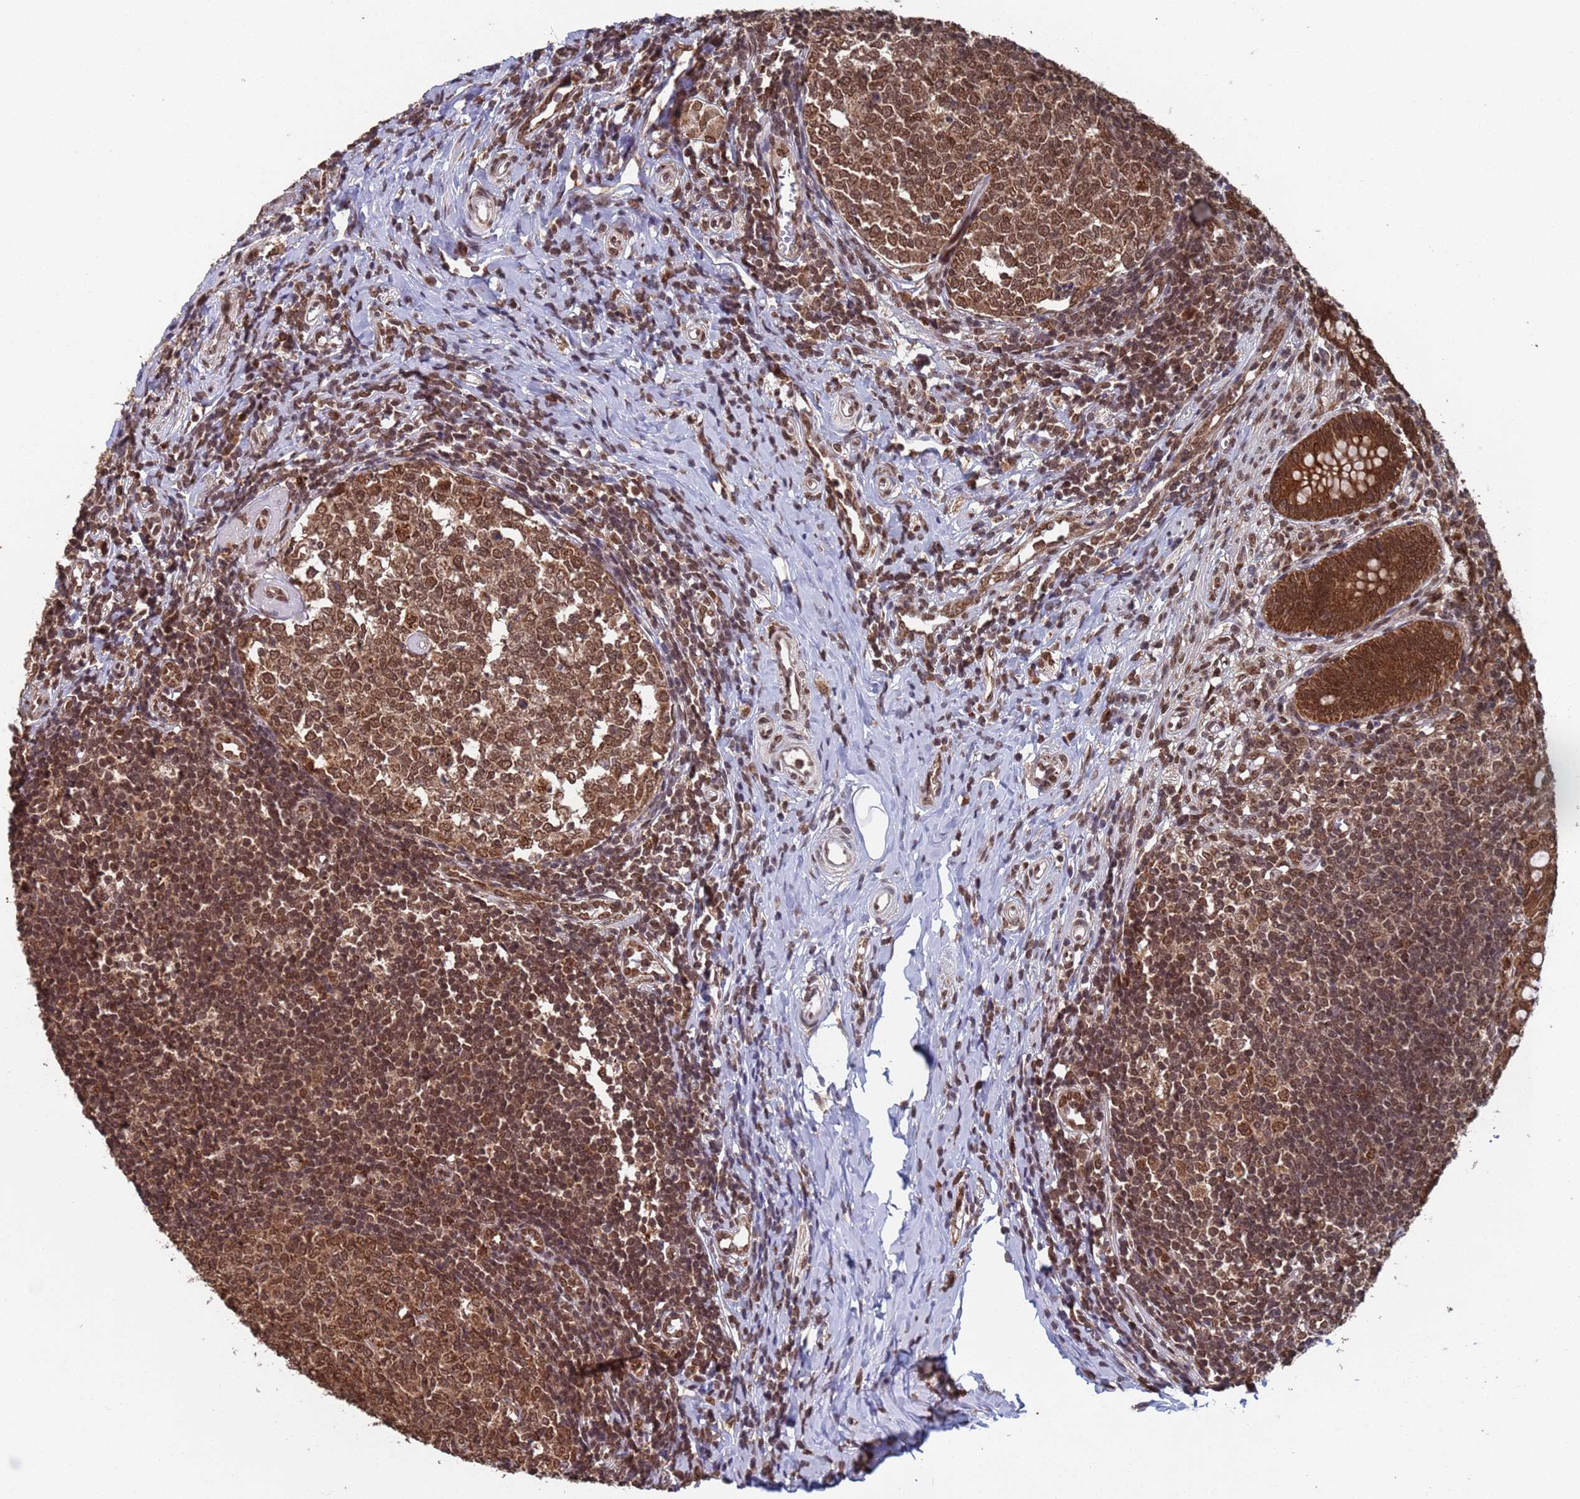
{"staining": {"intensity": "strong", "quantity": ">75%", "location": "cytoplasmic/membranous,nuclear"}, "tissue": "appendix", "cell_type": "Glandular cells", "image_type": "normal", "snomed": [{"axis": "morphology", "description": "Normal tissue, NOS"}, {"axis": "topography", "description": "Appendix"}], "caption": "Immunohistochemistry (DAB (3,3'-diaminobenzidine)) staining of normal human appendix shows strong cytoplasmic/membranous,nuclear protein expression in about >75% of glandular cells. (Stains: DAB in brown, nuclei in blue, Microscopy: brightfield microscopy at high magnification).", "gene": "FUBP3", "patient": {"sex": "male", "age": 14}}